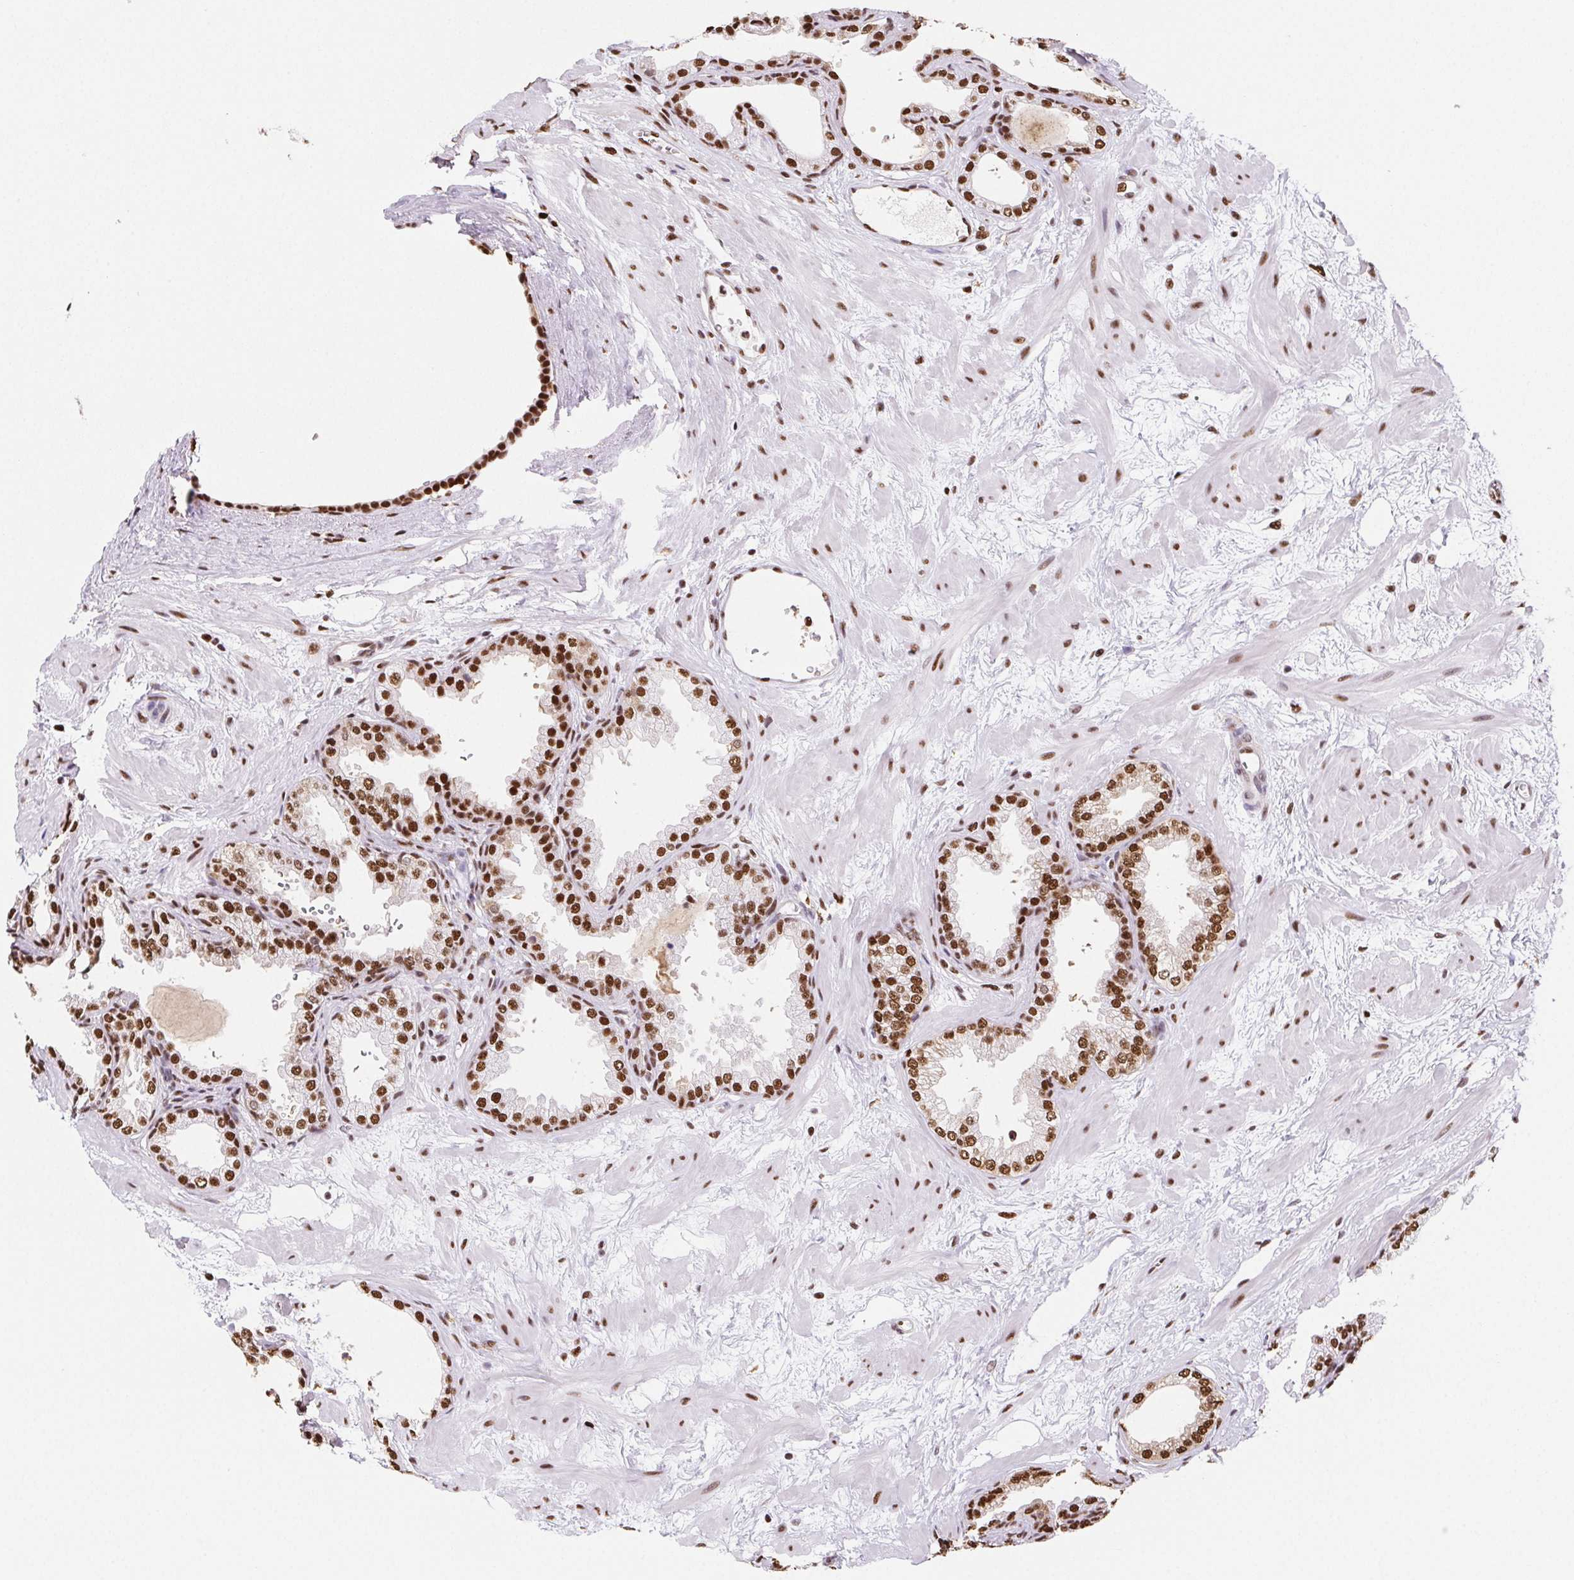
{"staining": {"intensity": "moderate", "quantity": ">75%", "location": "cytoplasmic/membranous,nuclear"}, "tissue": "prostate", "cell_type": "Glandular cells", "image_type": "normal", "snomed": [{"axis": "morphology", "description": "Normal tissue, NOS"}, {"axis": "topography", "description": "Prostate"}], "caption": "This micrograph shows immunohistochemistry staining of normal human prostate, with medium moderate cytoplasmic/membranous,nuclear expression in approximately >75% of glandular cells.", "gene": "SETSIP", "patient": {"sex": "male", "age": 37}}